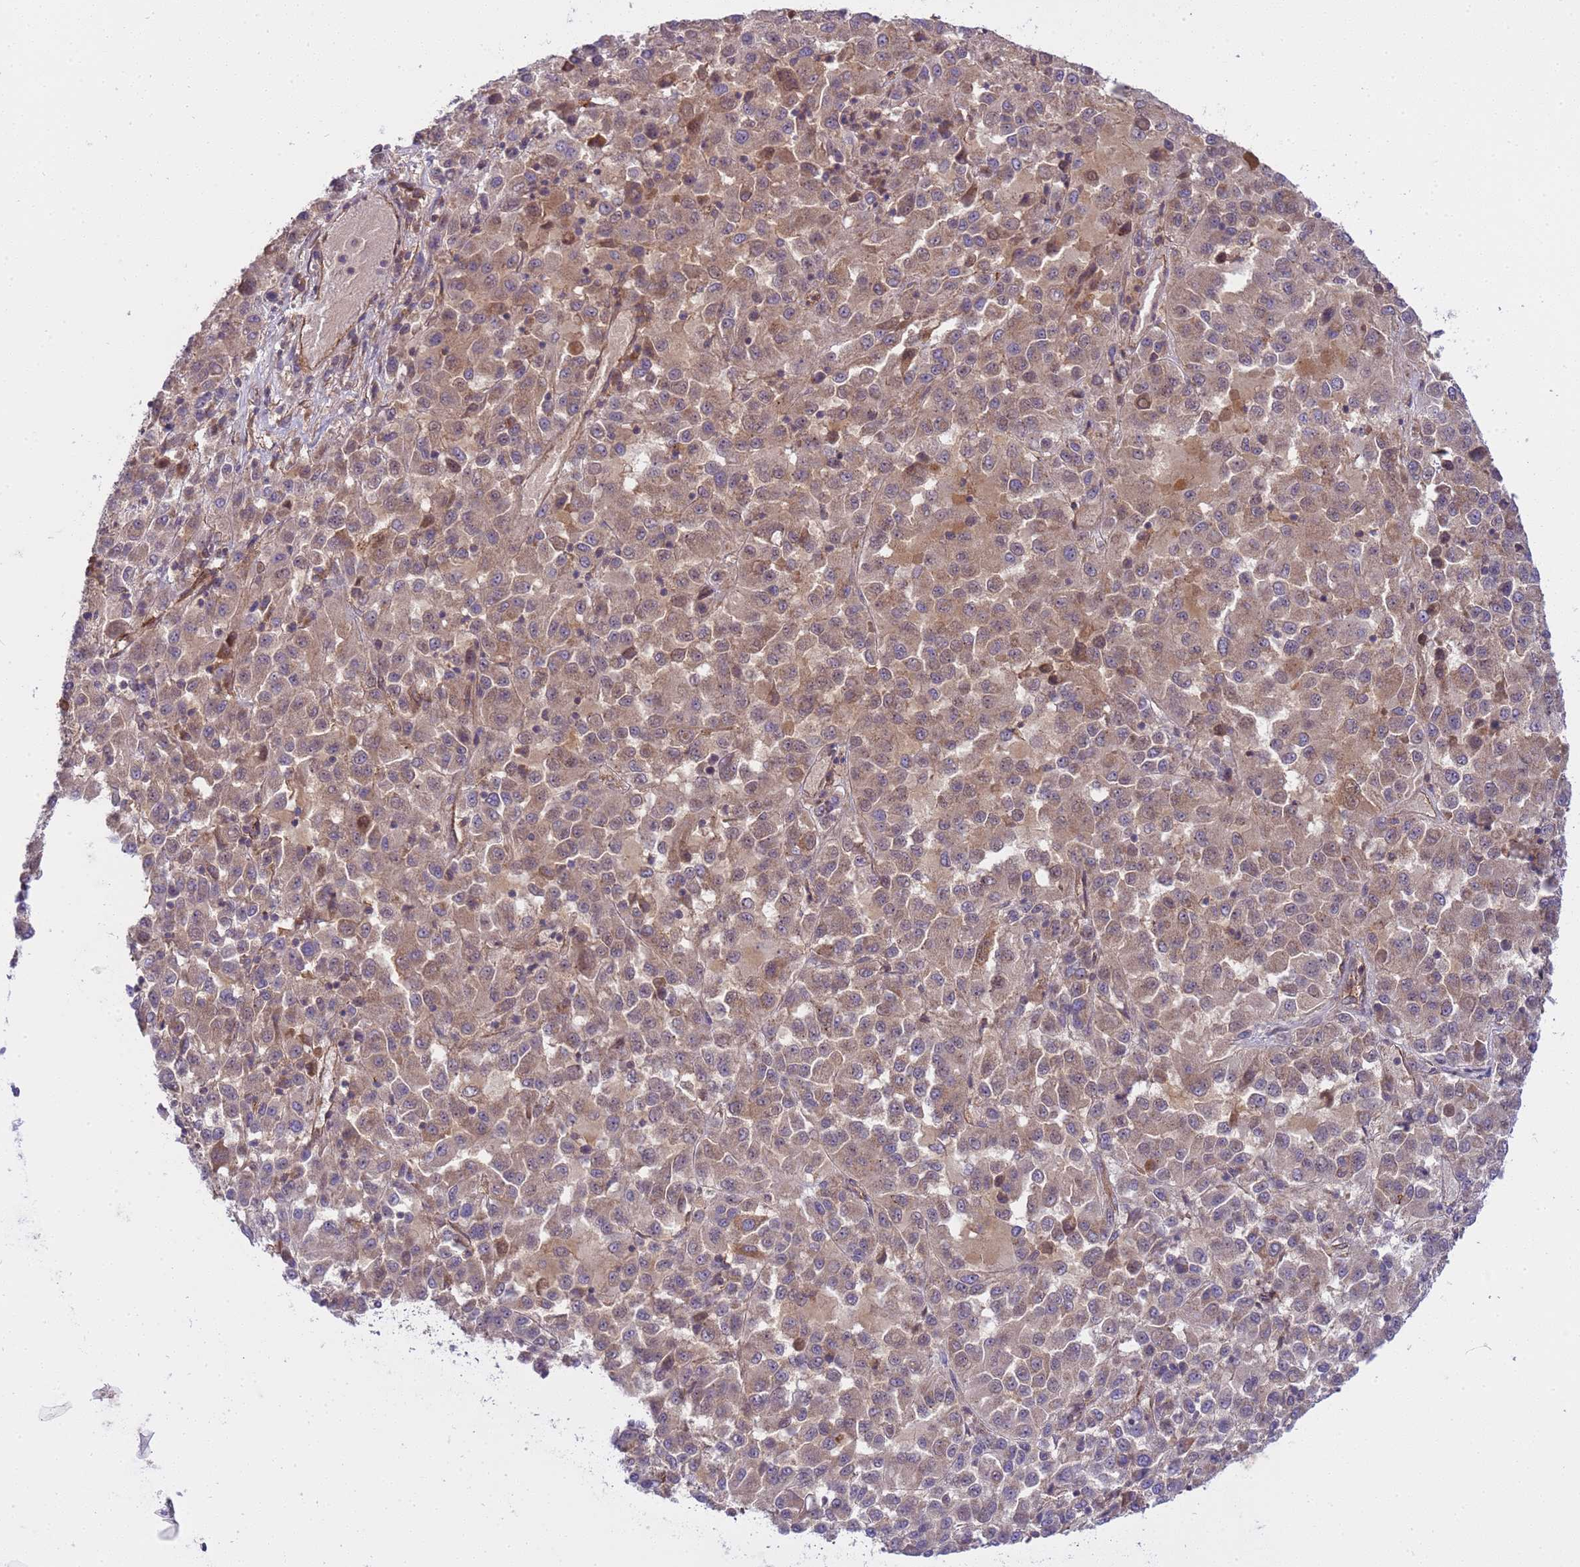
{"staining": {"intensity": "moderate", "quantity": ">75%", "location": "cytoplasmic/membranous,nuclear"}, "tissue": "melanoma", "cell_type": "Tumor cells", "image_type": "cancer", "snomed": [{"axis": "morphology", "description": "Malignant melanoma, Metastatic site"}, {"axis": "topography", "description": "Lung"}], "caption": "The photomicrograph shows immunohistochemical staining of malignant melanoma (metastatic site). There is moderate cytoplasmic/membranous and nuclear staining is present in about >75% of tumor cells.", "gene": "SMCO3", "patient": {"sex": "male", "age": 64}}